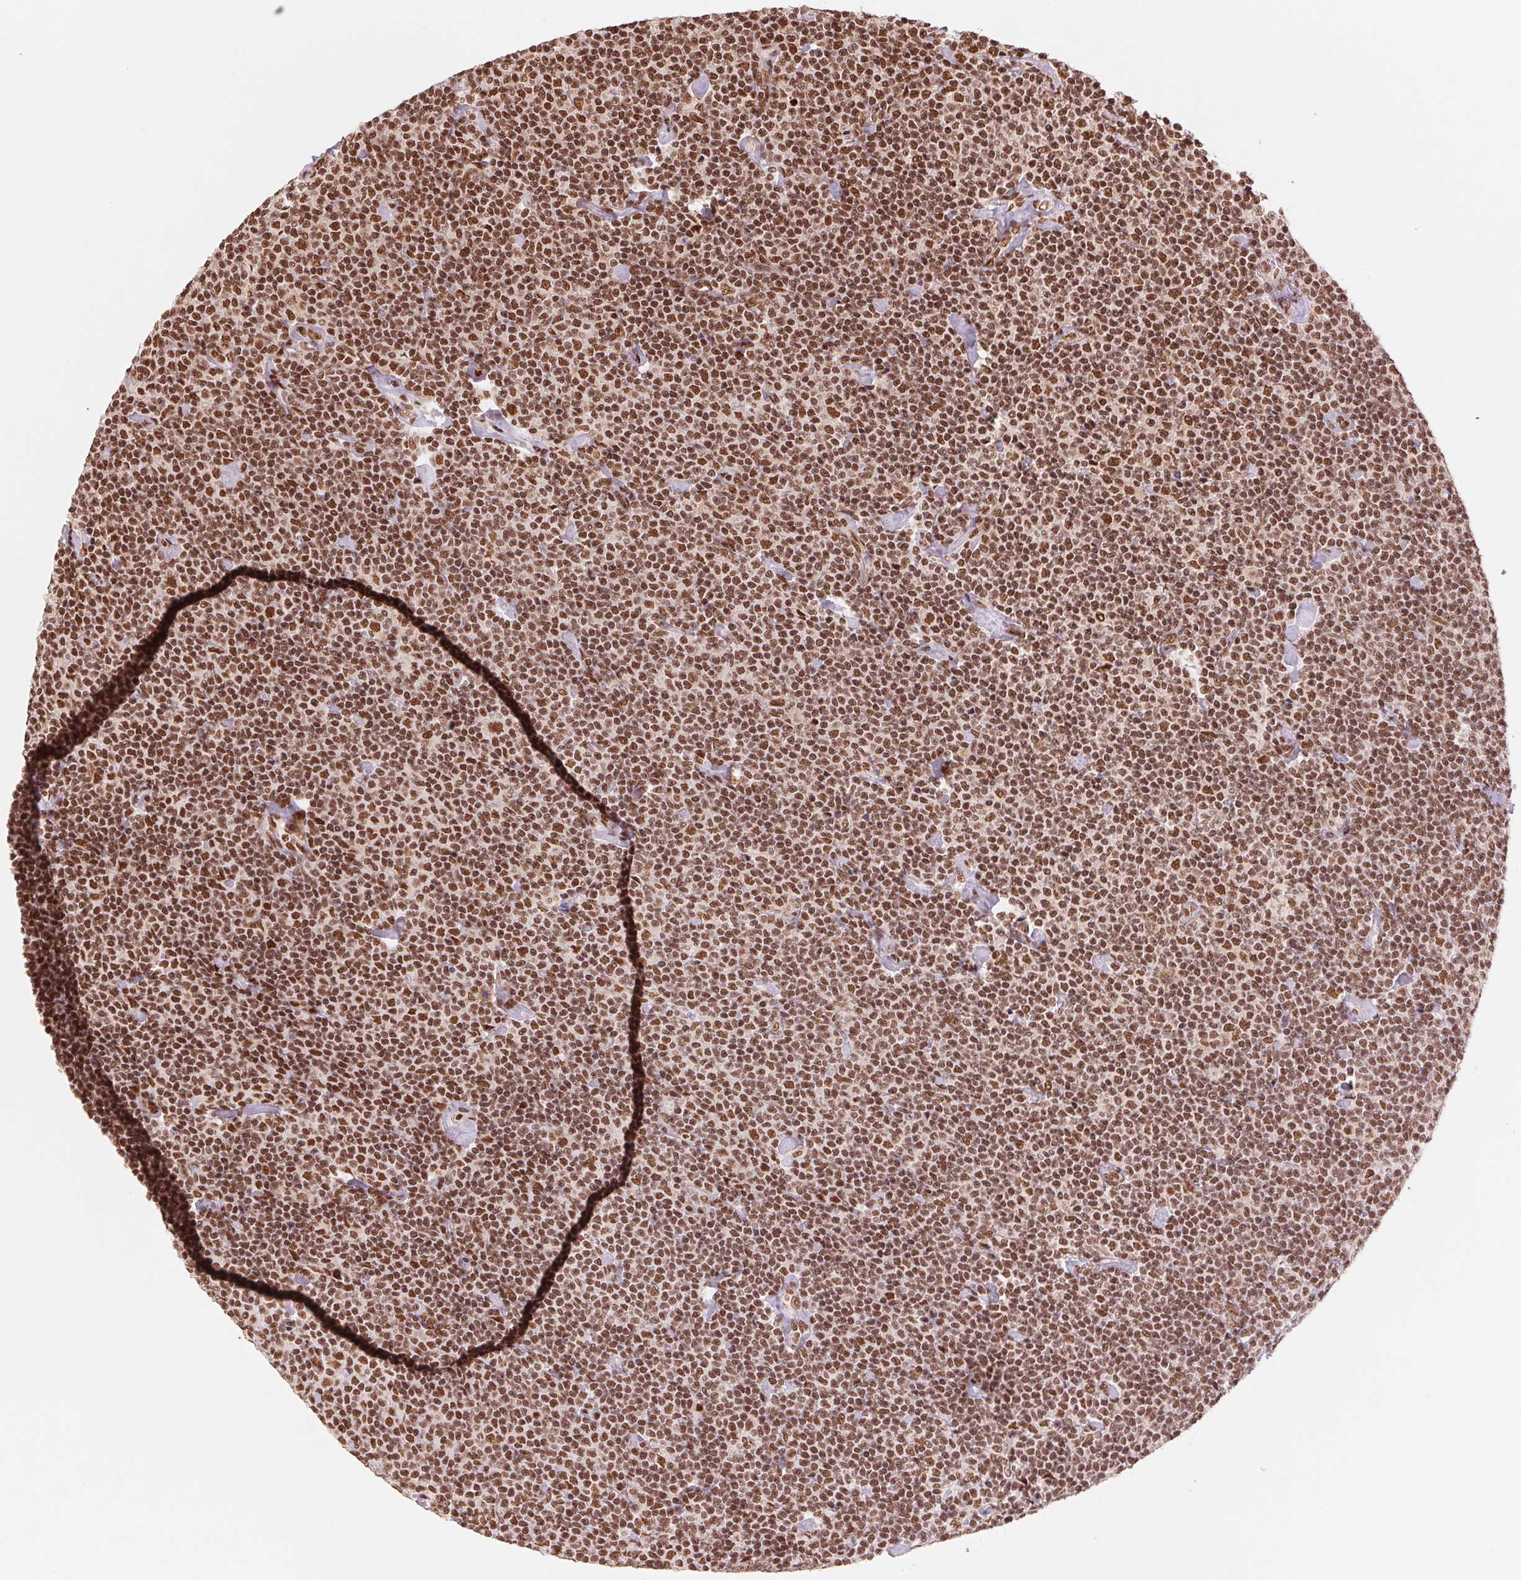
{"staining": {"intensity": "strong", "quantity": ">75%", "location": "nuclear"}, "tissue": "lymphoma", "cell_type": "Tumor cells", "image_type": "cancer", "snomed": [{"axis": "morphology", "description": "Malignant lymphoma, non-Hodgkin's type, Low grade"}, {"axis": "topography", "description": "Lymph node"}], "caption": "Tumor cells display high levels of strong nuclear expression in about >75% of cells in malignant lymphoma, non-Hodgkin's type (low-grade). (Brightfield microscopy of DAB IHC at high magnification).", "gene": "TTLL9", "patient": {"sex": "male", "age": 81}}